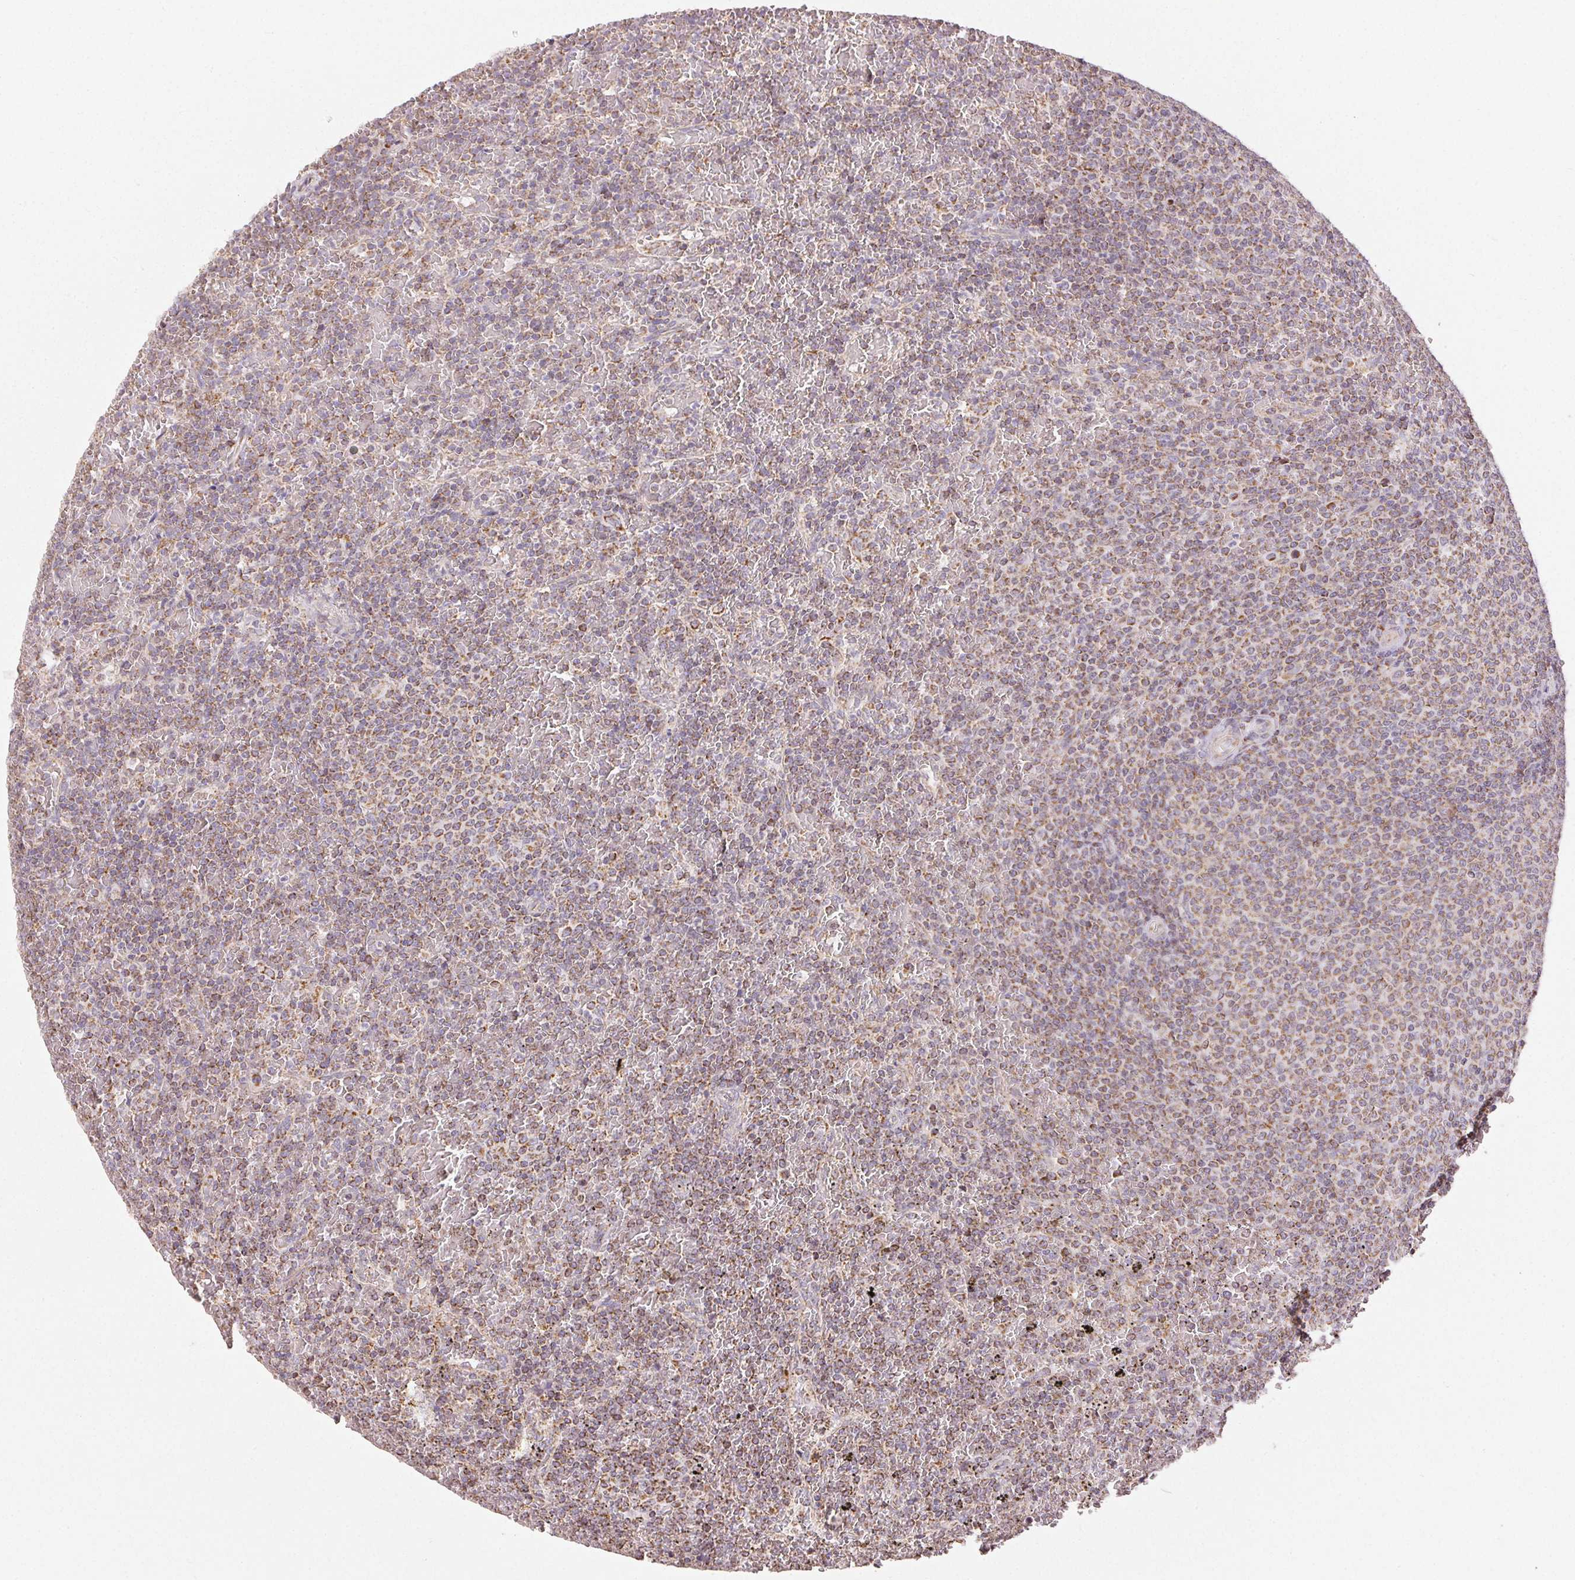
{"staining": {"intensity": "moderate", "quantity": "25%-75%", "location": "cytoplasmic/membranous"}, "tissue": "lymphoma", "cell_type": "Tumor cells", "image_type": "cancer", "snomed": [{"axis": "morphology", "description": "Malignant lymphoma, non-Hodgkin's type, Low grade"}, {"axis": "topography", "description": "Spleen"}], "caption": "Lymphoma stained with immunohistochemistry exhibits moderate cytoplasmic/membranous staining in approximately 25%-75% of tumor cells. Immunohistochemistry stains the protein of interest in brown and the nuclei are stained blue.", "gene": "CLASP1", "patient": {"sex": "female", "age": 77}}